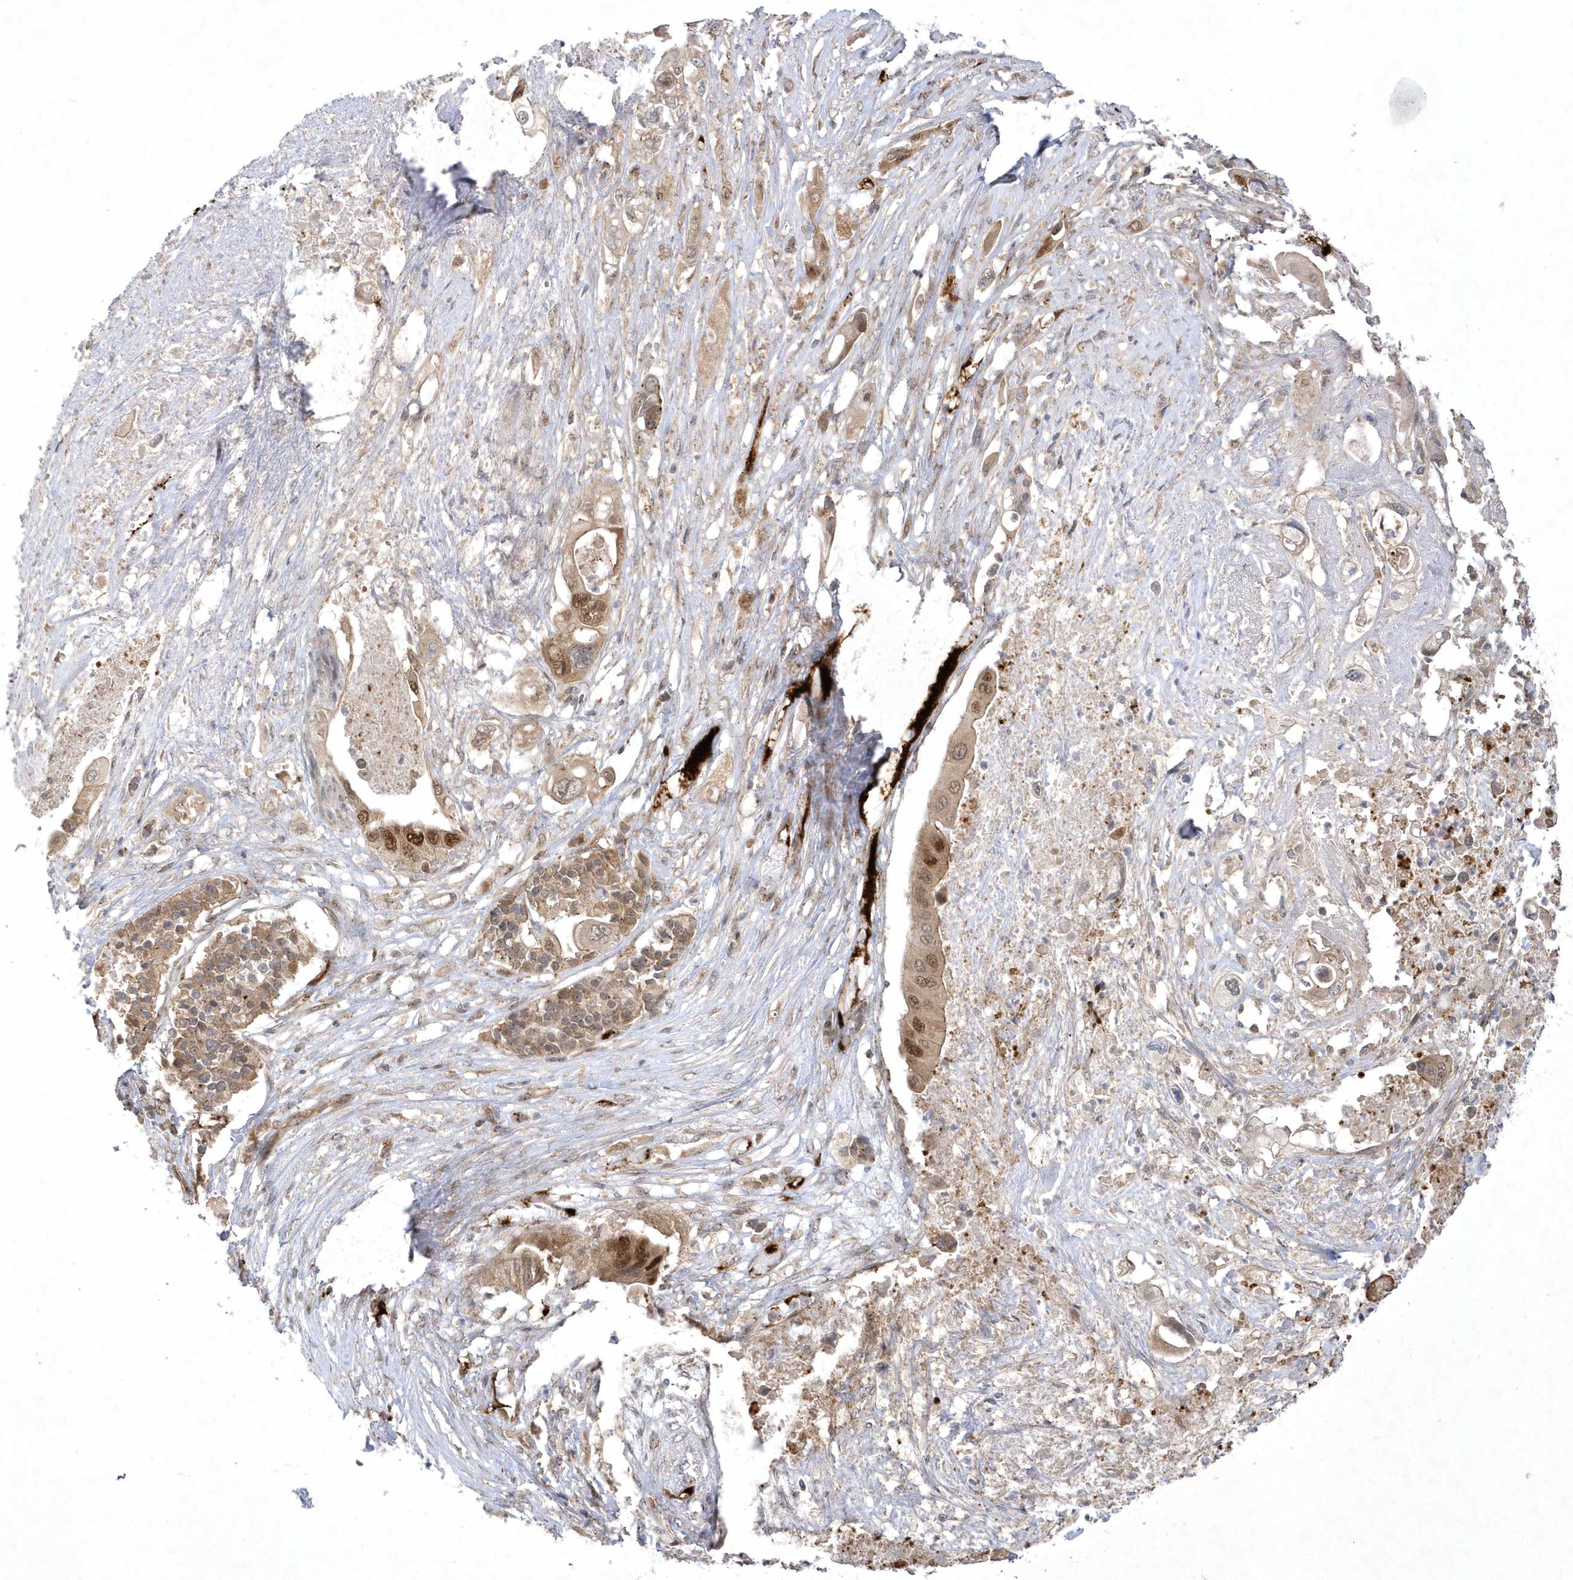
{"staining": {"intensity": "moderate", "quantity": ">75%", "location": "cytoplasmic/membranous,nuclear"}, "tissue": "pancreatic cancer", "cell_type": "Tumor cells", "image_type": "cancer", "snomed": [{"axis": "morphology", "description": "Adenocarcinoma, NOS"}, {"axis": "topography", "description": "Pancreas"}], "caption": "A brown stain shows moderate cytoplasmic/membranous and nuclear expression of a protein in human adenocarcinoma (pancreatic) tumor cells. (brown staining indicates protein expression, while blue staining denotes nuclei).", "gene": "NAF1", "patient": {"sex": "male", "age": 66}}